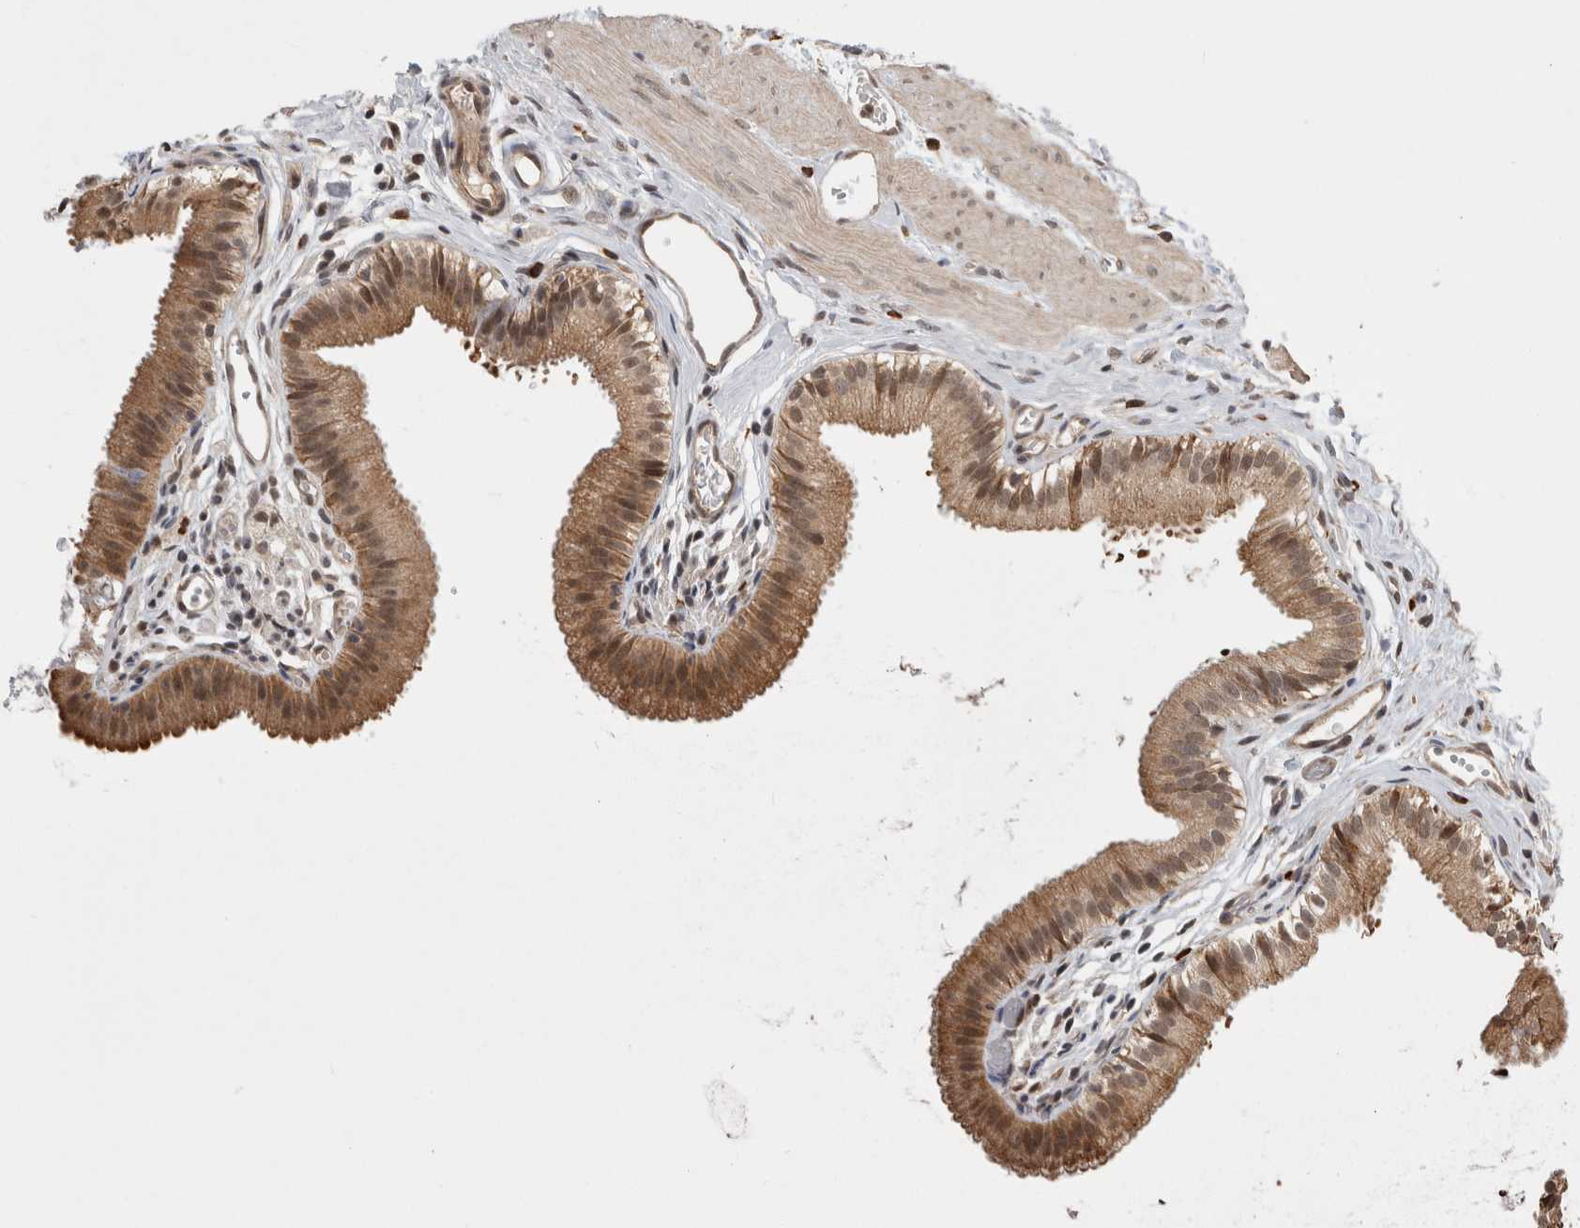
{"staining": {"intensity": "strong", "quantity": ">75%", "location": "cytoplasmic/membranous,nuclear"}, "tissue": "gallbladder", "cell_type": "Glandular cells", "image_type": "normal", "snomed": [{"axis": "morphology", "description": "Normal tissue, NOS"}, {"axis": "topography", "description": "Gallbladder"}], "caption": "Immunohistochemical staining of unremarkable gallbladder exhibits >75% levels of strong cytoplasmic/membranous,nuclear protein staining in about >75% of glandular cells.", "gene": "ZNF592", "patient": {"sex": "female", "age": 26}}